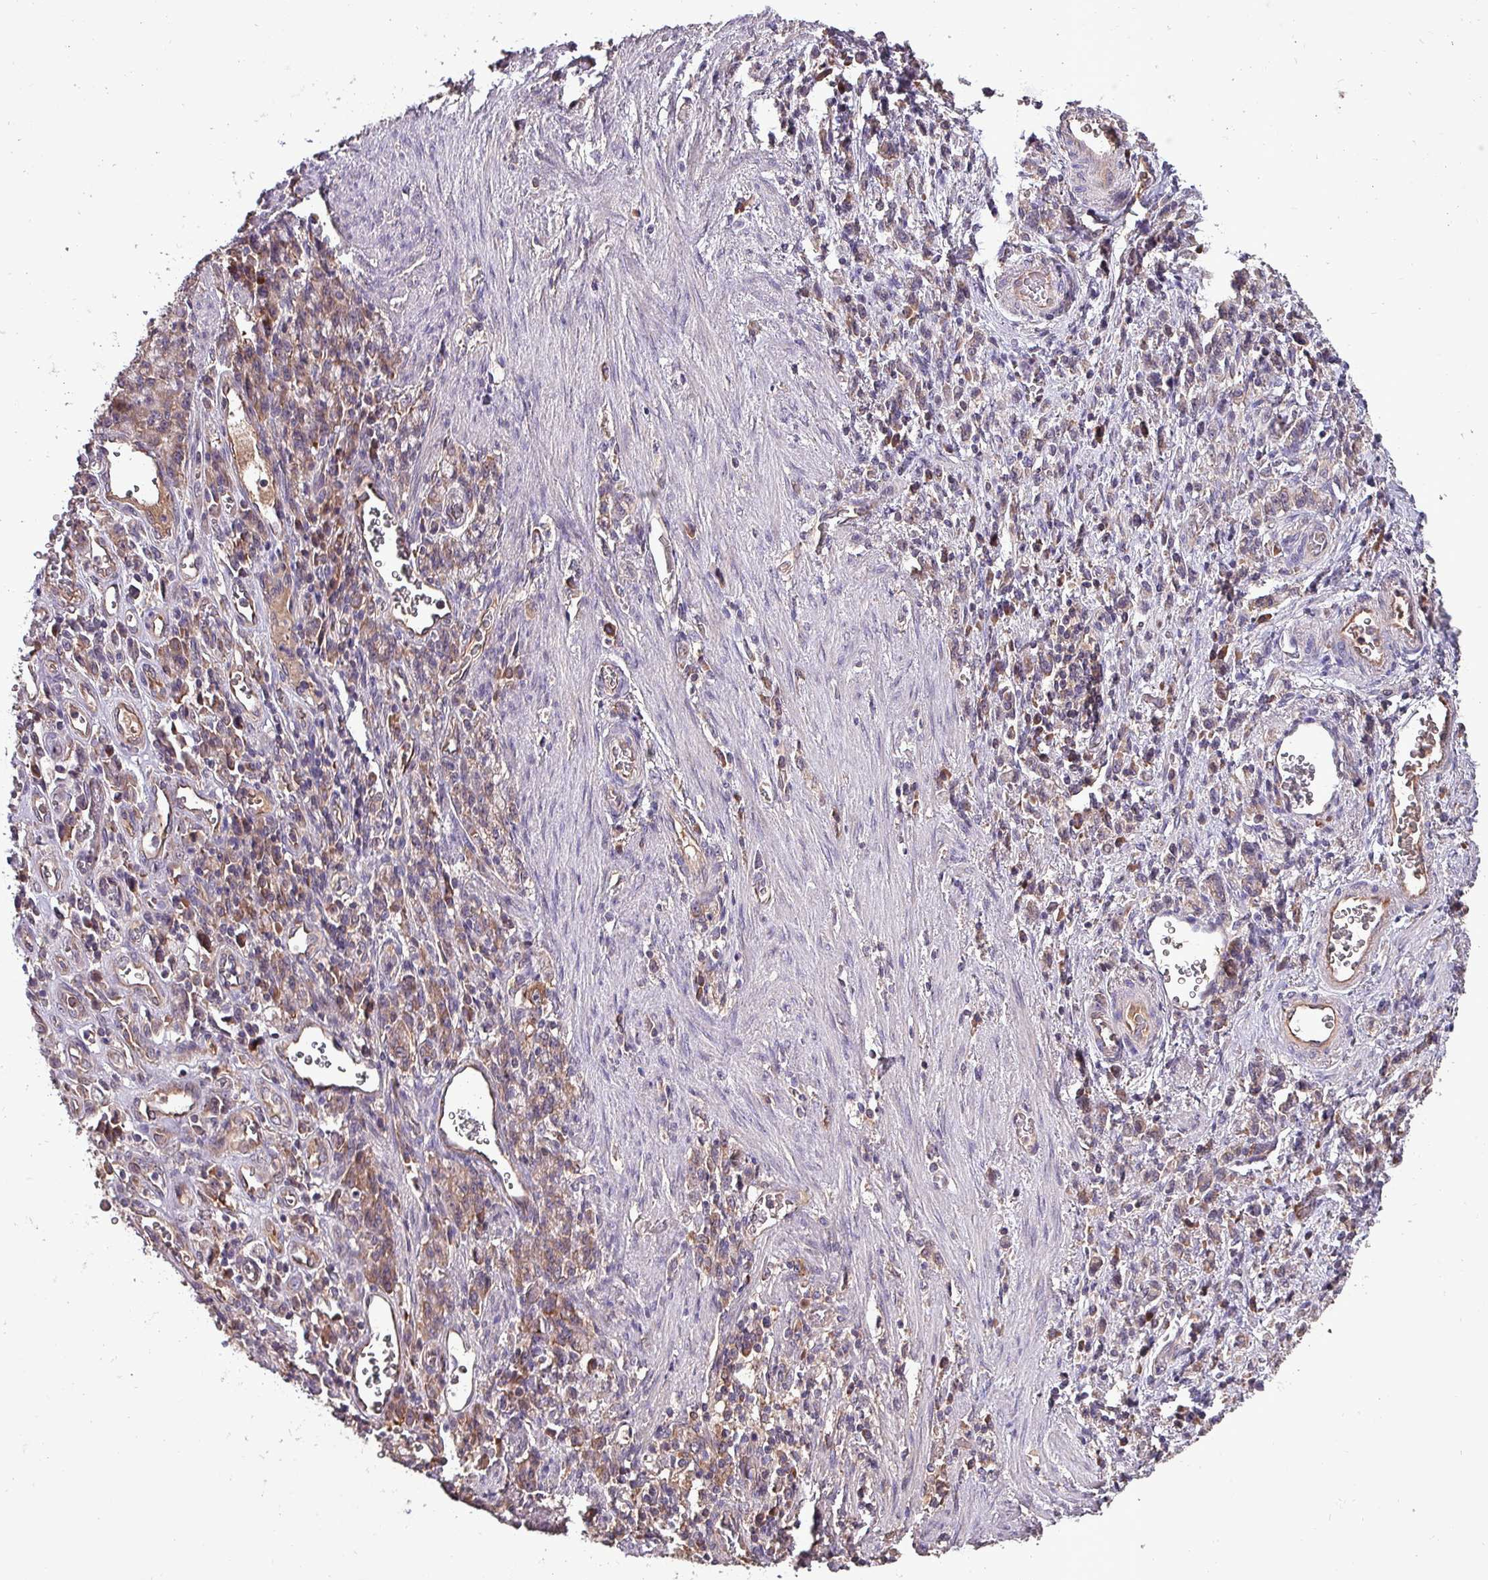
{"staining": {"intensity": "weak", "quantity": ">75%", "location": "cytoplasmic/membranous"}, "tissue": "stomach cancer", "cell_type": "Tumor cells", "image_type": "cancer", "snomed": [{"axis": "morphology", "description": "Adenocarcinoma, NOS"}, {"axis": "topography", "description": "Stomach"}], "caption": "Weak cytoplasmic/membranous protein staining is seen in approximately >75% of tumor cells in stomach adenocarcinoma.", "gene": "PAFAH1B2", "patient": {"sex": "male", "age": 77}}